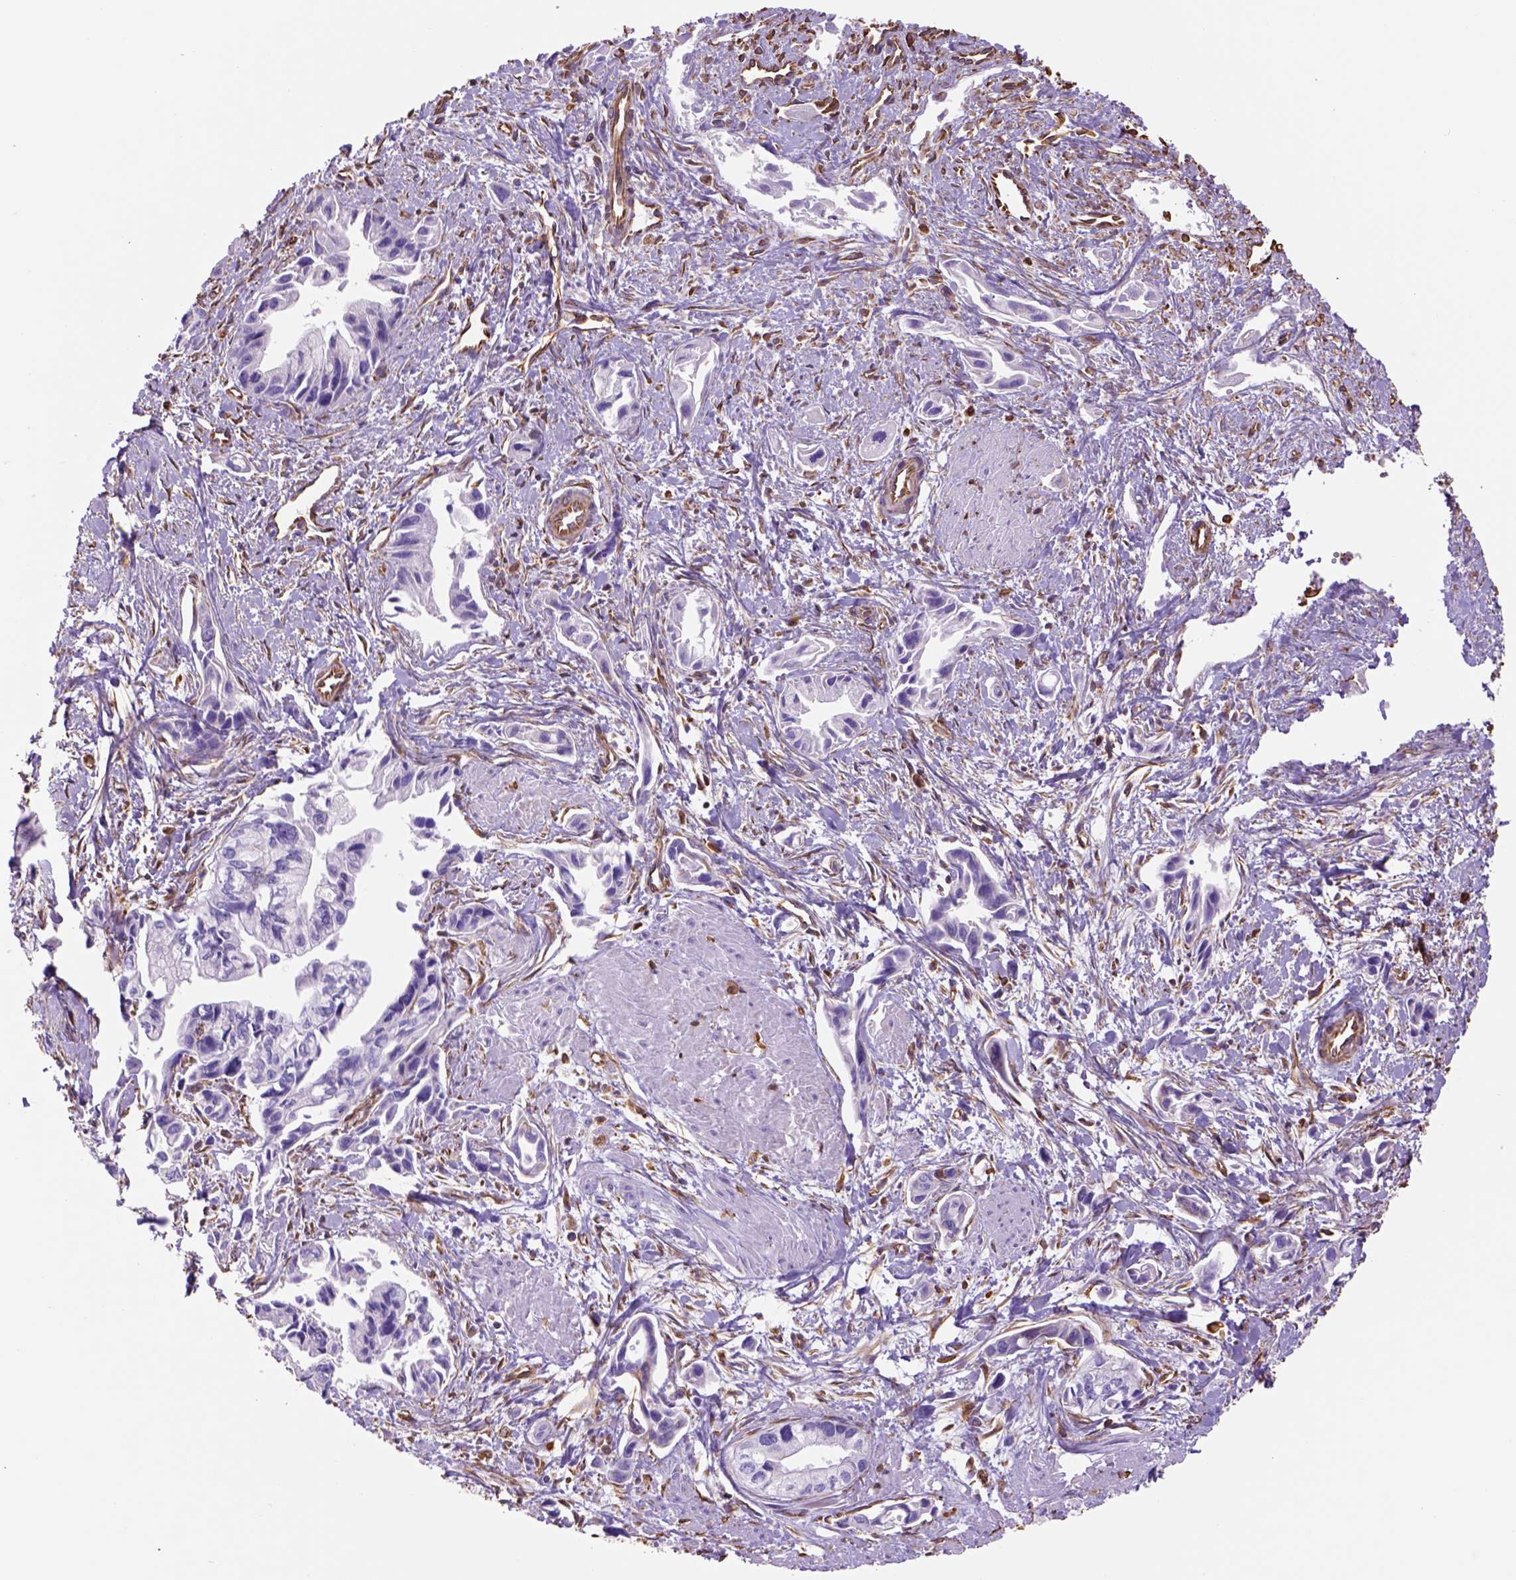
{"staining": {"intensity": "negative", "quantity": "none", "location": "none"}, "tissue": "pancreatic cancer", "cell_type": "Tumor cells", "image_type": "cancer", "snomed": [{"axis": "morphology", "description": "Adenocarcinoma, NOS"}, {"axis": "topography", "description": "Pancreas"}], "caption": "Tumor cells are negative for brown protein staining in pancreatic adenocarcinoma.", "gene": "ZZZ3", "patient": {"sex": "female", "age": 61}}